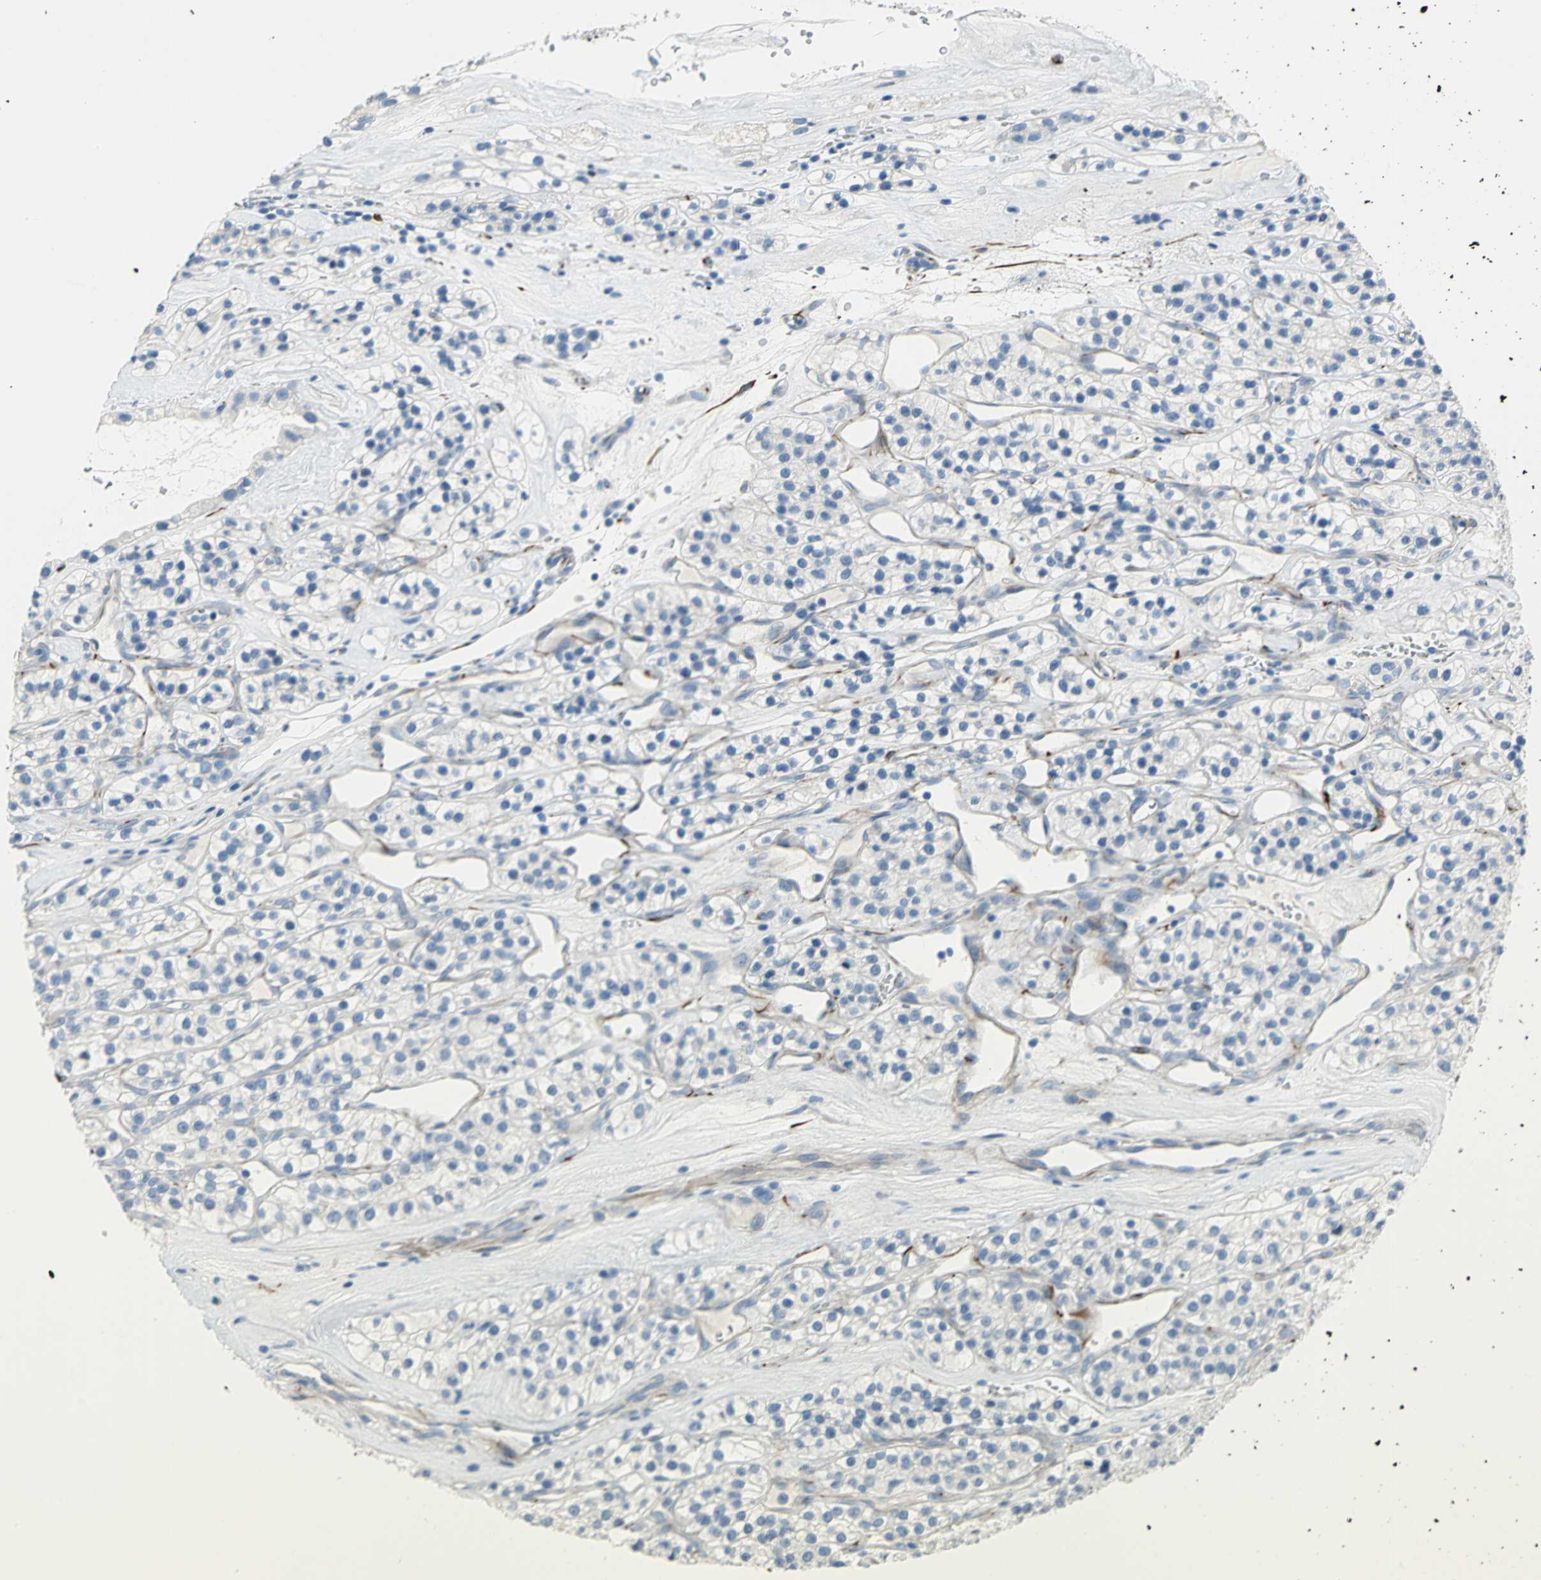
{"staining": {"intensity": "negative", "quantity": "none", "location": "none"}, "tissue": "renal cancer", "cell_type": "Tumor cells", "image_type": "cancer", "snomed": [{"axis": "morphology", "description": "Adenocarcinoma, NOS"}, {"axis": "topography", "description": "Kidney"}], "caption": "This is an immunohistochemistry image of renal cancer. There is no staining in tumor cells.", "gene": "ALOX15", "patient": {"sex": "female", "age": 57}}